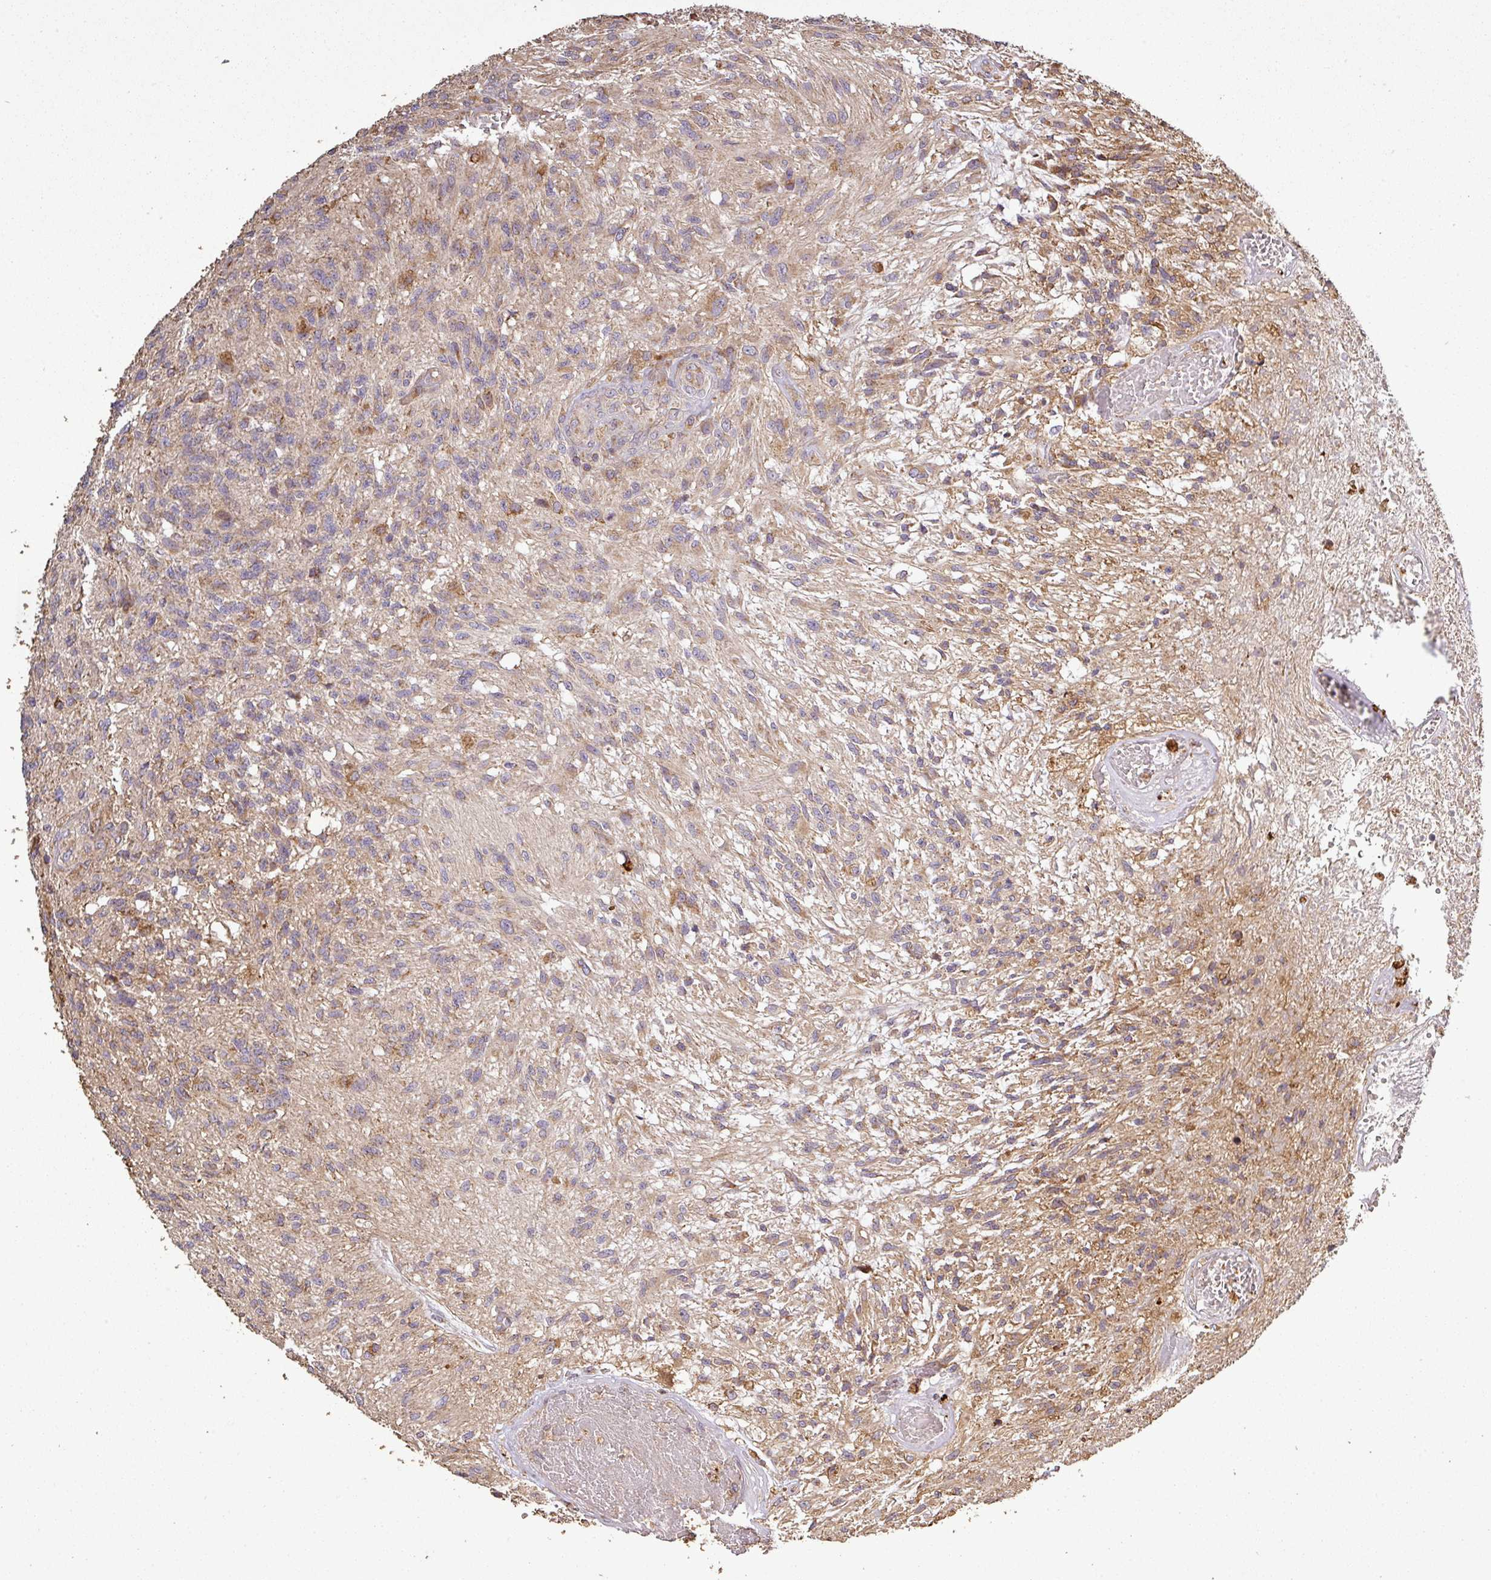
{"staining": {"intensity": "weak", "quantity": "25%-75%", "location": "cytoplasmic/membranous"}, "tissue": "glioma", "cell_type": "Tumor cells", "image_type": "cancer", "snomed": [{"axis": "morphology", "description": "Glioma, malignant, High grade"}, {"axis": "topography", "description": "Brain"}], "caption": "There is low levels of weak cytoplasmic/membranous staining in tumor cells of malignant glioma (high-grade), as demonstrated by immunohistochemical staining (brown color).", "gene": "PLEKHM1", "patient": {"sex": "male", "age": 56}}